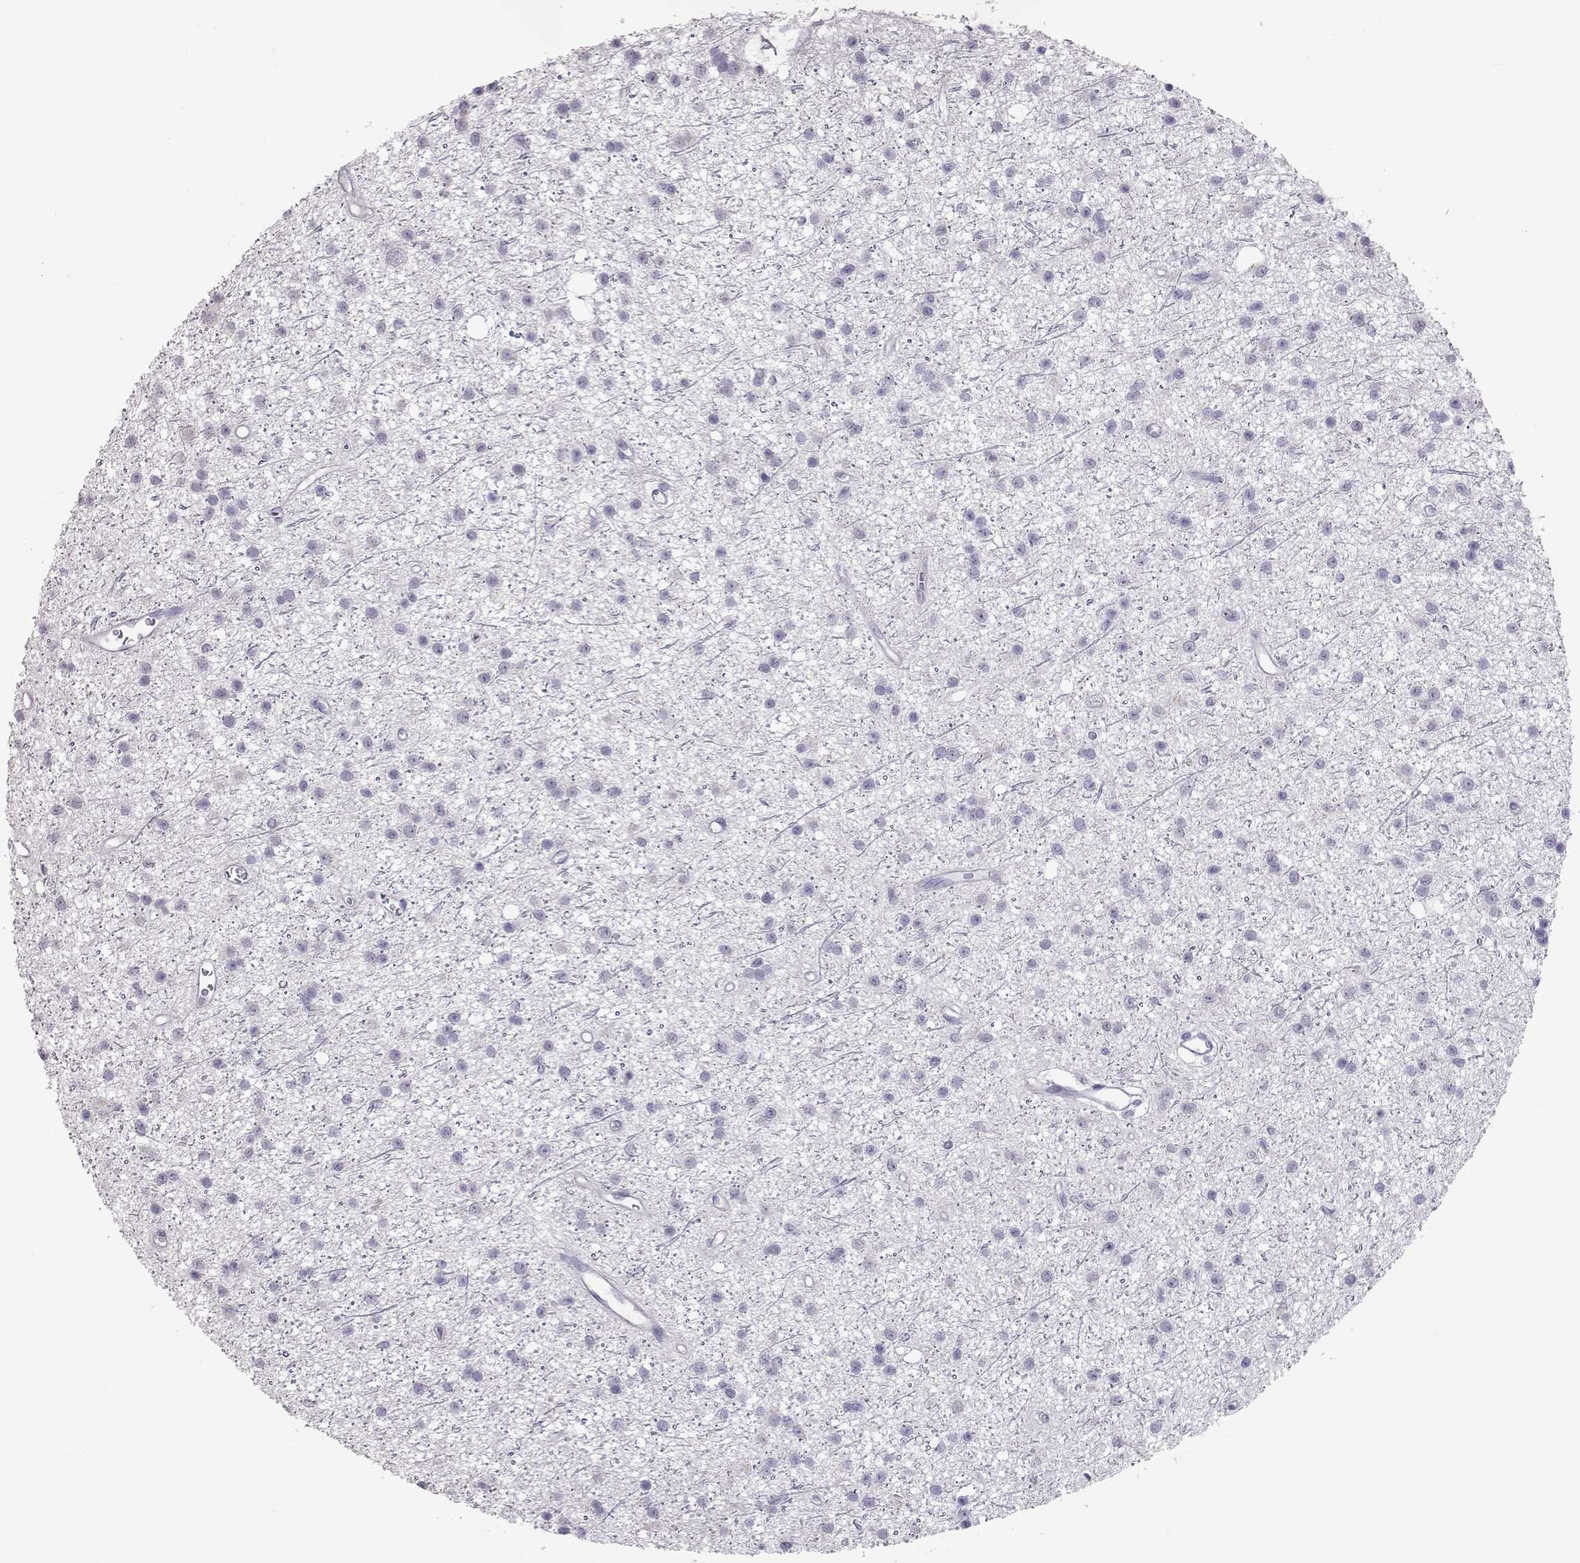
{"staining": {"intensity": "negative", "quantity": "none", "location": "none"}, "tissue": "glioma", "cell_type": "Tumor cells", "image_type": "cancer", "snomed": [{"axis": "morphology", "description": "Glioma, malignant, Low grade"}, {"axis": "topography", "description": "Brain"}], "caption": "Glioma stained for a protein using immunohistochemistry (IHC) demonstrates no expression tumor cells.", "gene": "PMCH", "patient": {"sex": "male", "age": 27}}